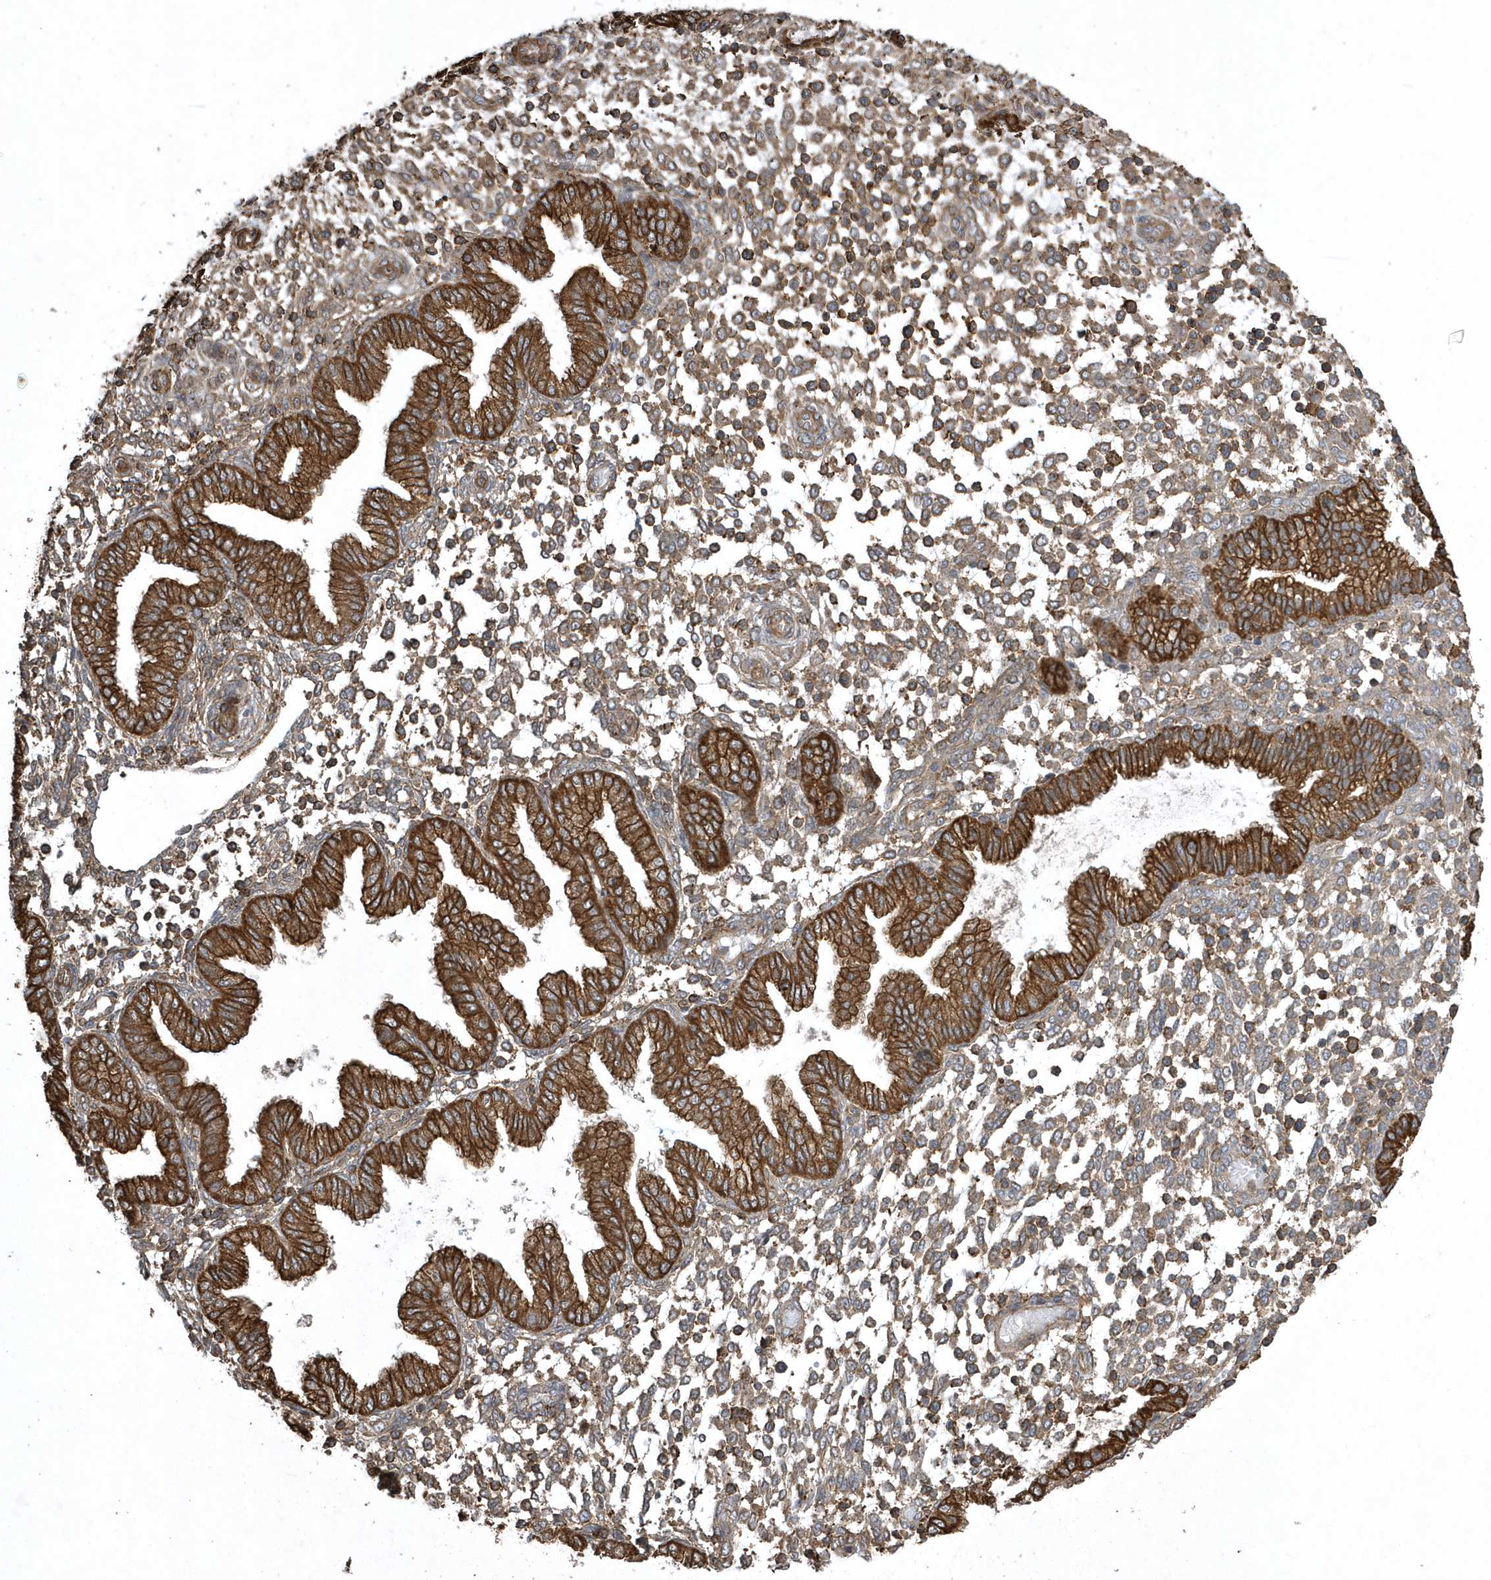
{"staining": {"intensity": "moderate", "quantity": "25%-75%", "location": "cytoplasmic/membranous"}, "tissue": "endometrium", "cell_type": "Cells in endometrial stroma", "image_type": "normal", "snomed": [{"axis": "morphology", "description": "Normal tissue, NOS"}, {"axis": "topography", "description": "Endometrium"}], "caption": "Human endometrium stained for a protein (brown) reveals moderate cytoplasmic/membranous positive expression in approximately 25%-75% of cells in endometrial stroma.", "gene": "SENP8", "patient": {"sex": "female", "age": 53}}